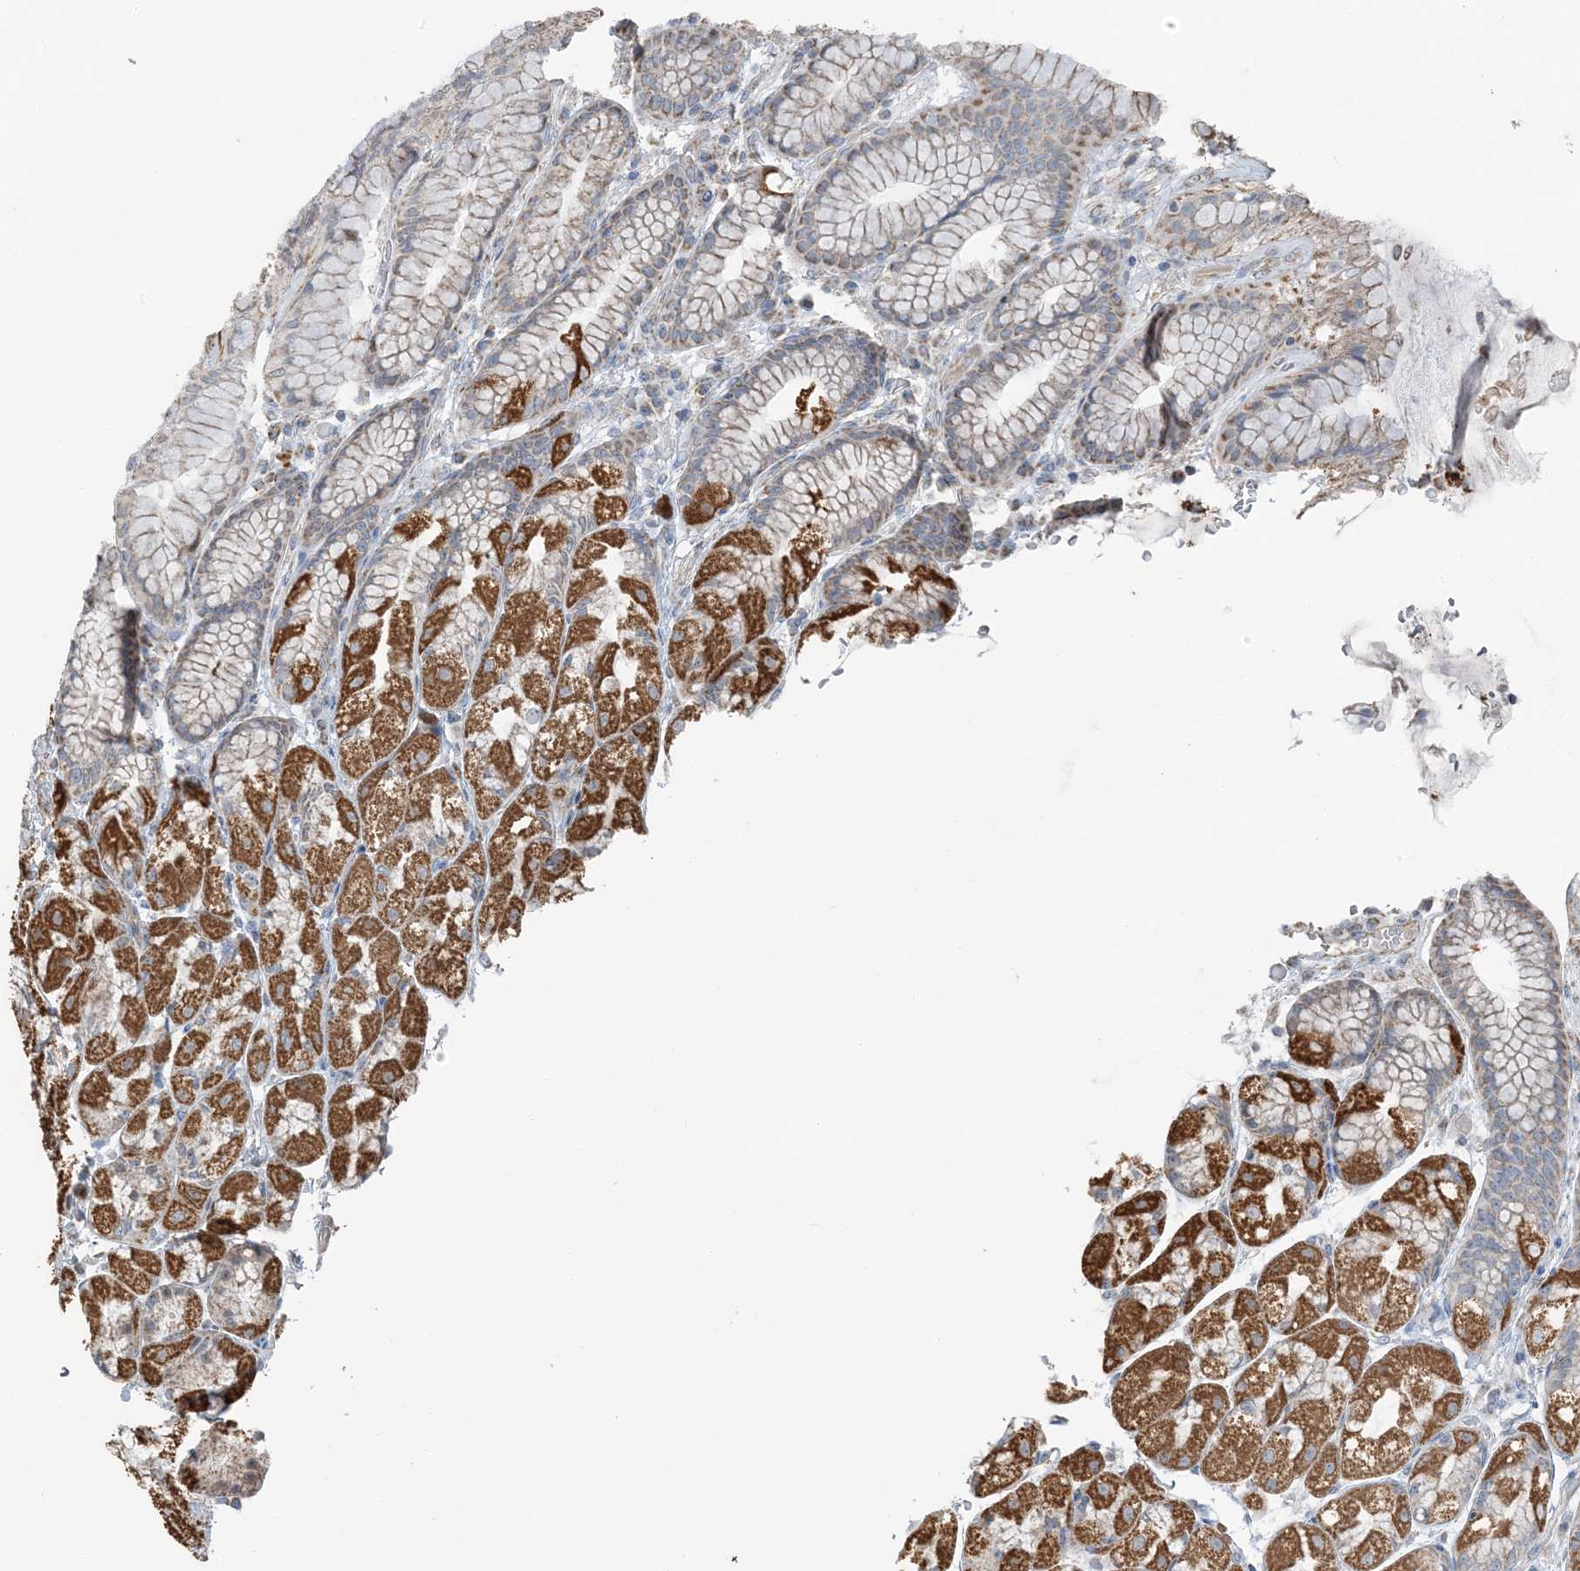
{"staining": {"intensity": "strong", "quantity": "25%-75%", "location": "cytoplasmic/membranous"}, "tissue": "stomach", "cell_type": "Glandular cells", "image_type": "normal", "snomed": [{"axis": "morphology", "description": "Normal tissue, NOS"}, {"axis": "topography", "description": "Stomach"}], "caption": "An immunohistochemistry image of unremarkable tissue is shown. Protein staining in brown labels strong cytoplasmic/membranous positivity in stomach within glandular cells.", "gene": "PILRB", "patient": {"sex": "male", "age": 57}}